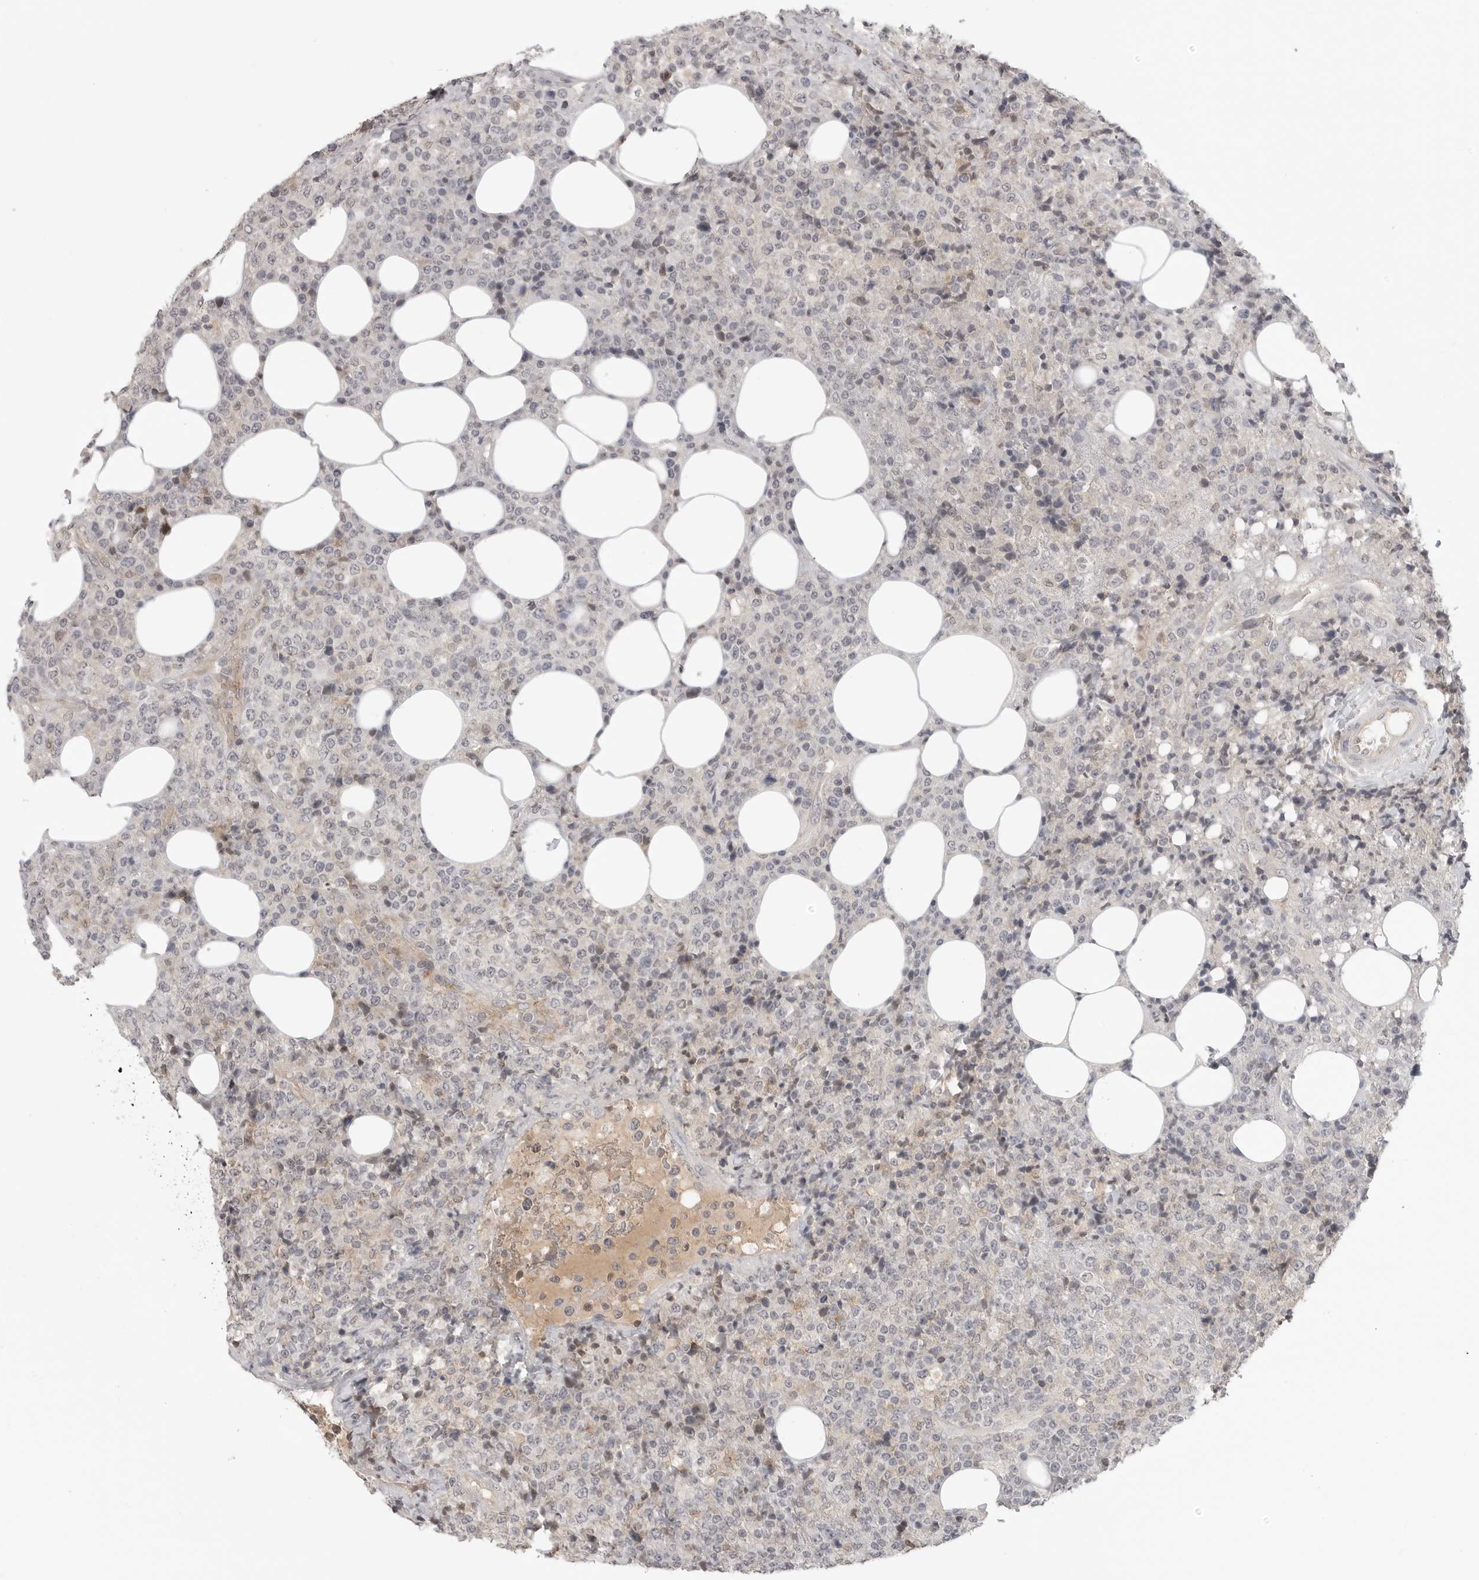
{"staining": {"intensity": "weak", "quantity": "<25%", "location": "cytoplasmic/membranous"}, "tissue": "lymphoma", "cell_type": "Tumor cells", "image_type": "cancer", "snomed": [{"axis": "morphology", "description": "Malignant lymphoma, non-Hodgkin's type, High grade"}, {"axis": "topography", "description": "Lymph node"}], "caption": "Human lymphoma stained for a protein using immunohistochemistry (IHC) shows no positivity in tumor cells.", "gene": "IFNGR1", "patient": {"sex": "male", "age": 13}}